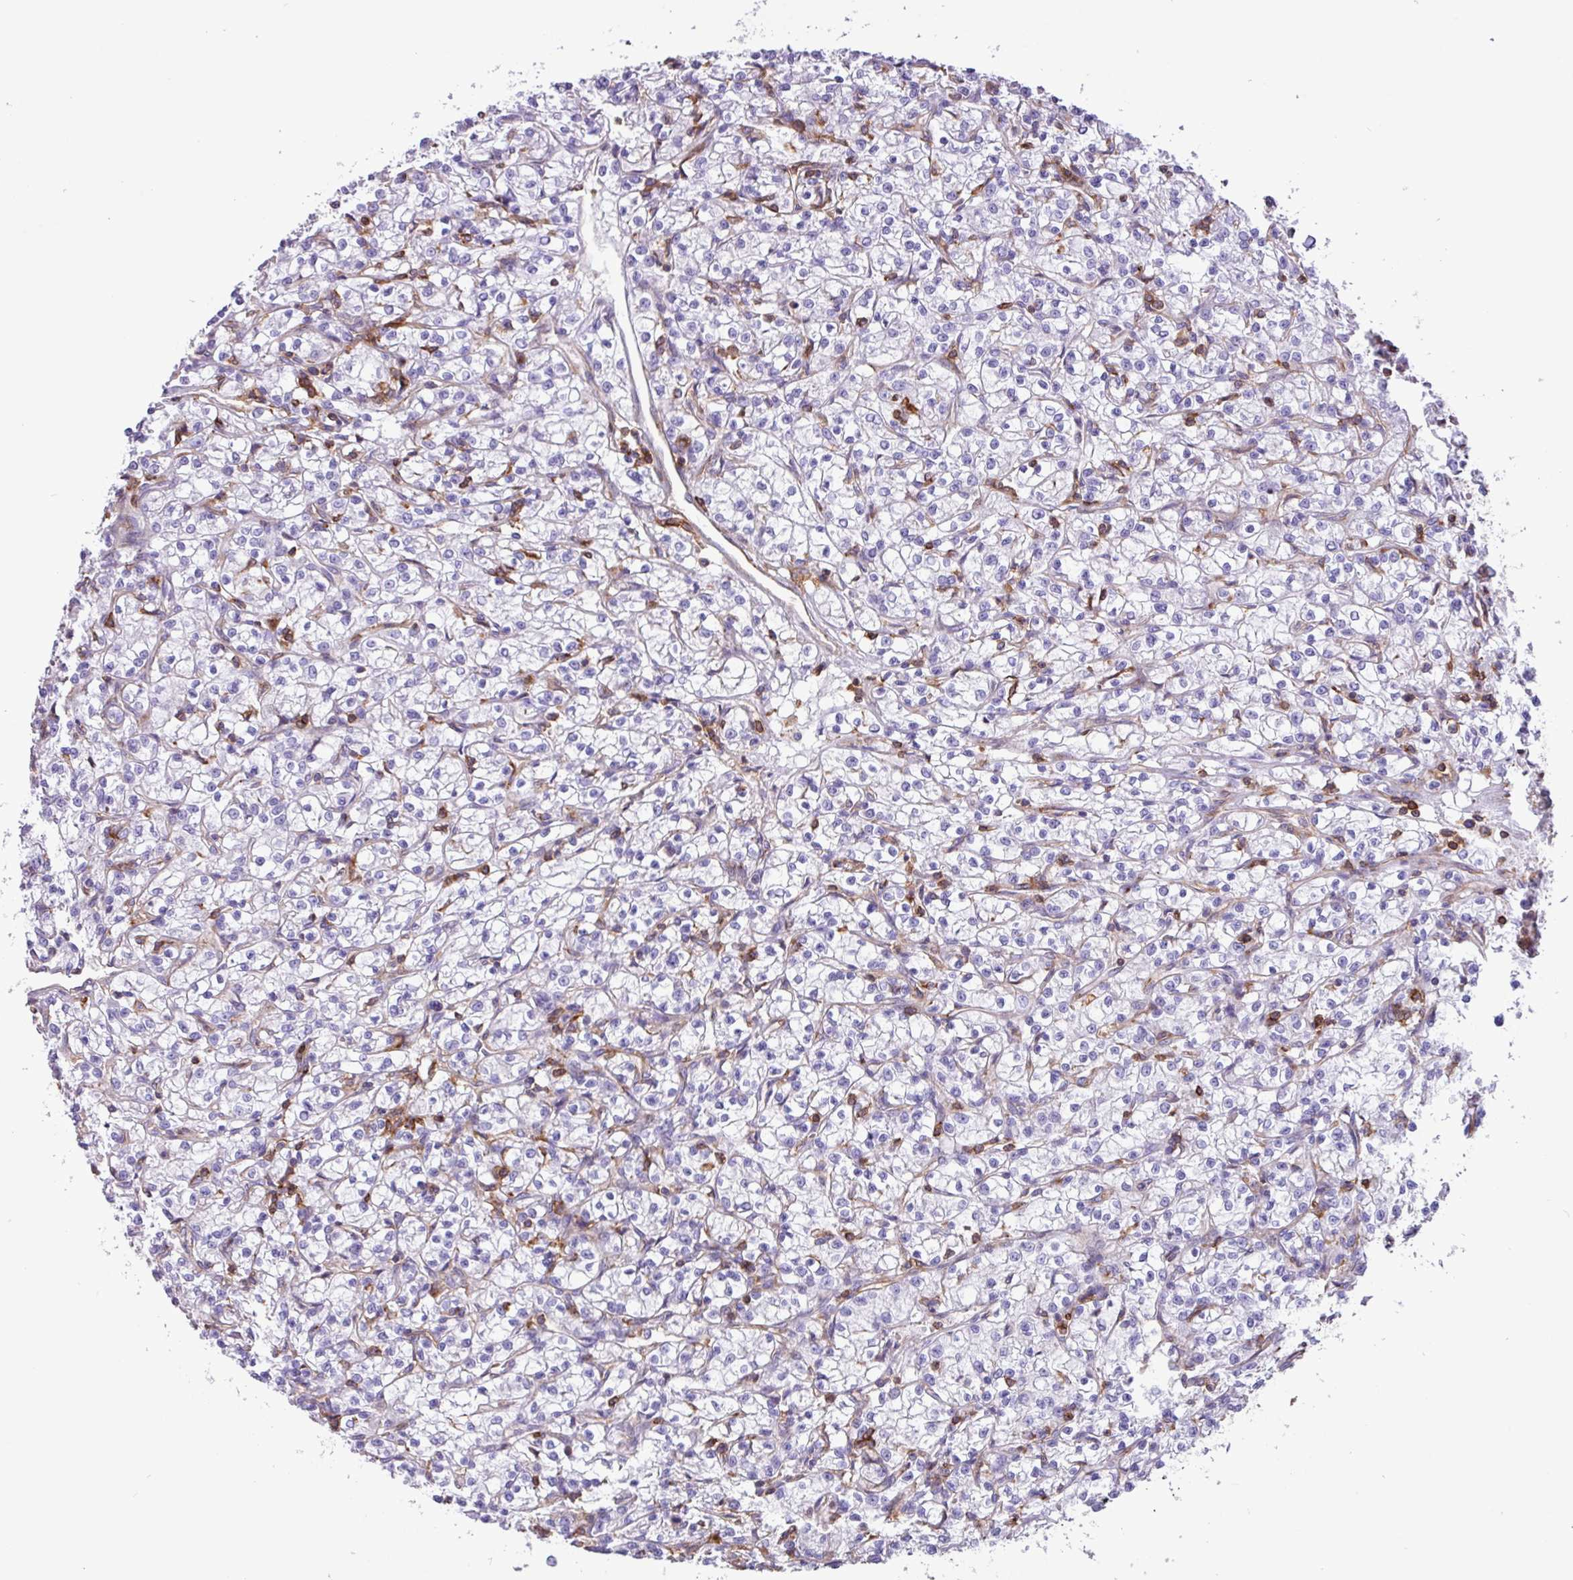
{"staining": {"intensity": "negative", "quantity": "none", "location": "none"}, "tissue": "renal cancer", "cell_type": "Tumor cells", "image_type": "cancer", "snomed": [{"axis": "morphology", "description": "Adenocarcinoma, NOS"}, {"axis": "topography", "description": "Kidney"}], "caption": "Immunohistochemistry of human renal adenocarcinoma displays no positivity in tumor cells.", "gene": "PPP1R18", "patient": {"sex": "female", "age": 59}}